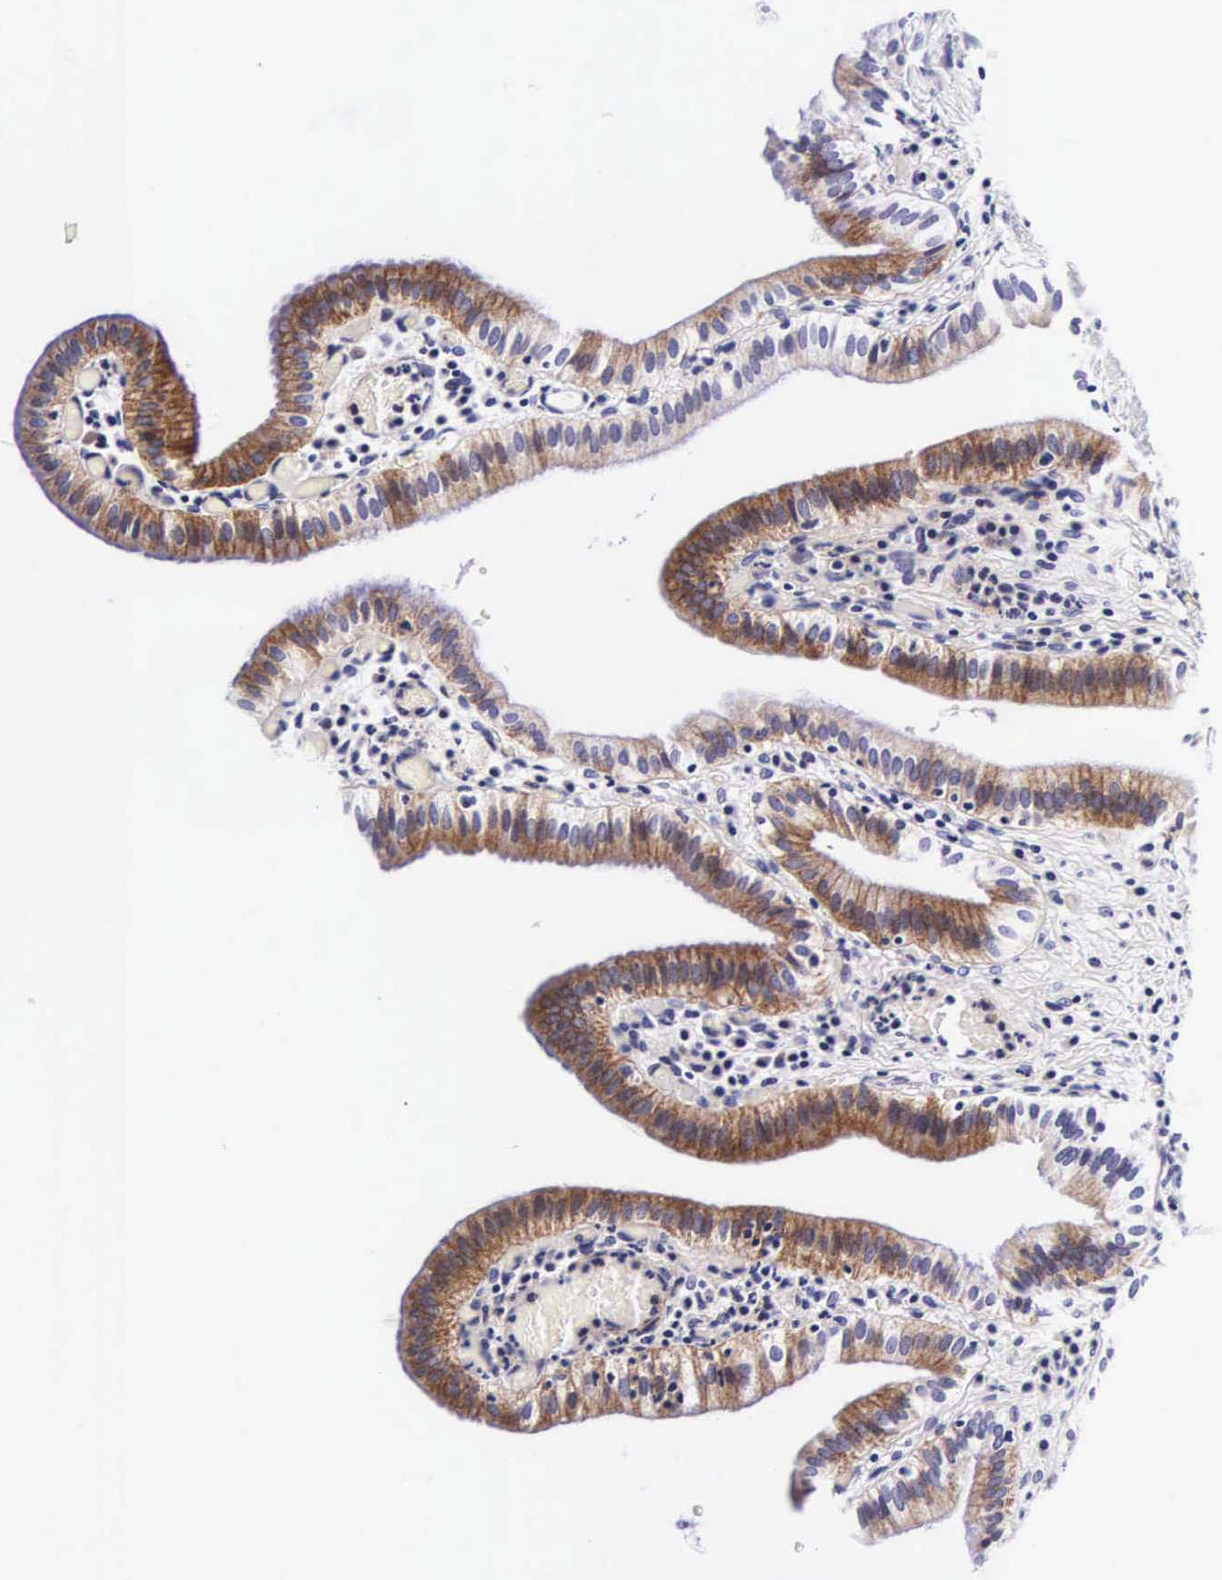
{"staining": {"intensity": "moderate", "quantity": ">75%", "location": "cytoplasmic/membranous"}, "tissue": "gallbladder", "cell_type": "Glandular cells", "image_type": "normal", "snomed": [{"axis": "morphology", "description": "Normal tissue, NOS"}, {"axis": "topography", "description": "Gallbladder"}], "caption": "Immunohistochemical staining of benign gallbladder demonstrates medium levels of moderate cytoplasmic/membranous staining in approximately >75% of glandular cells.", "gene": "UPRT", "patient": {"sex": "female", "age": 76}}